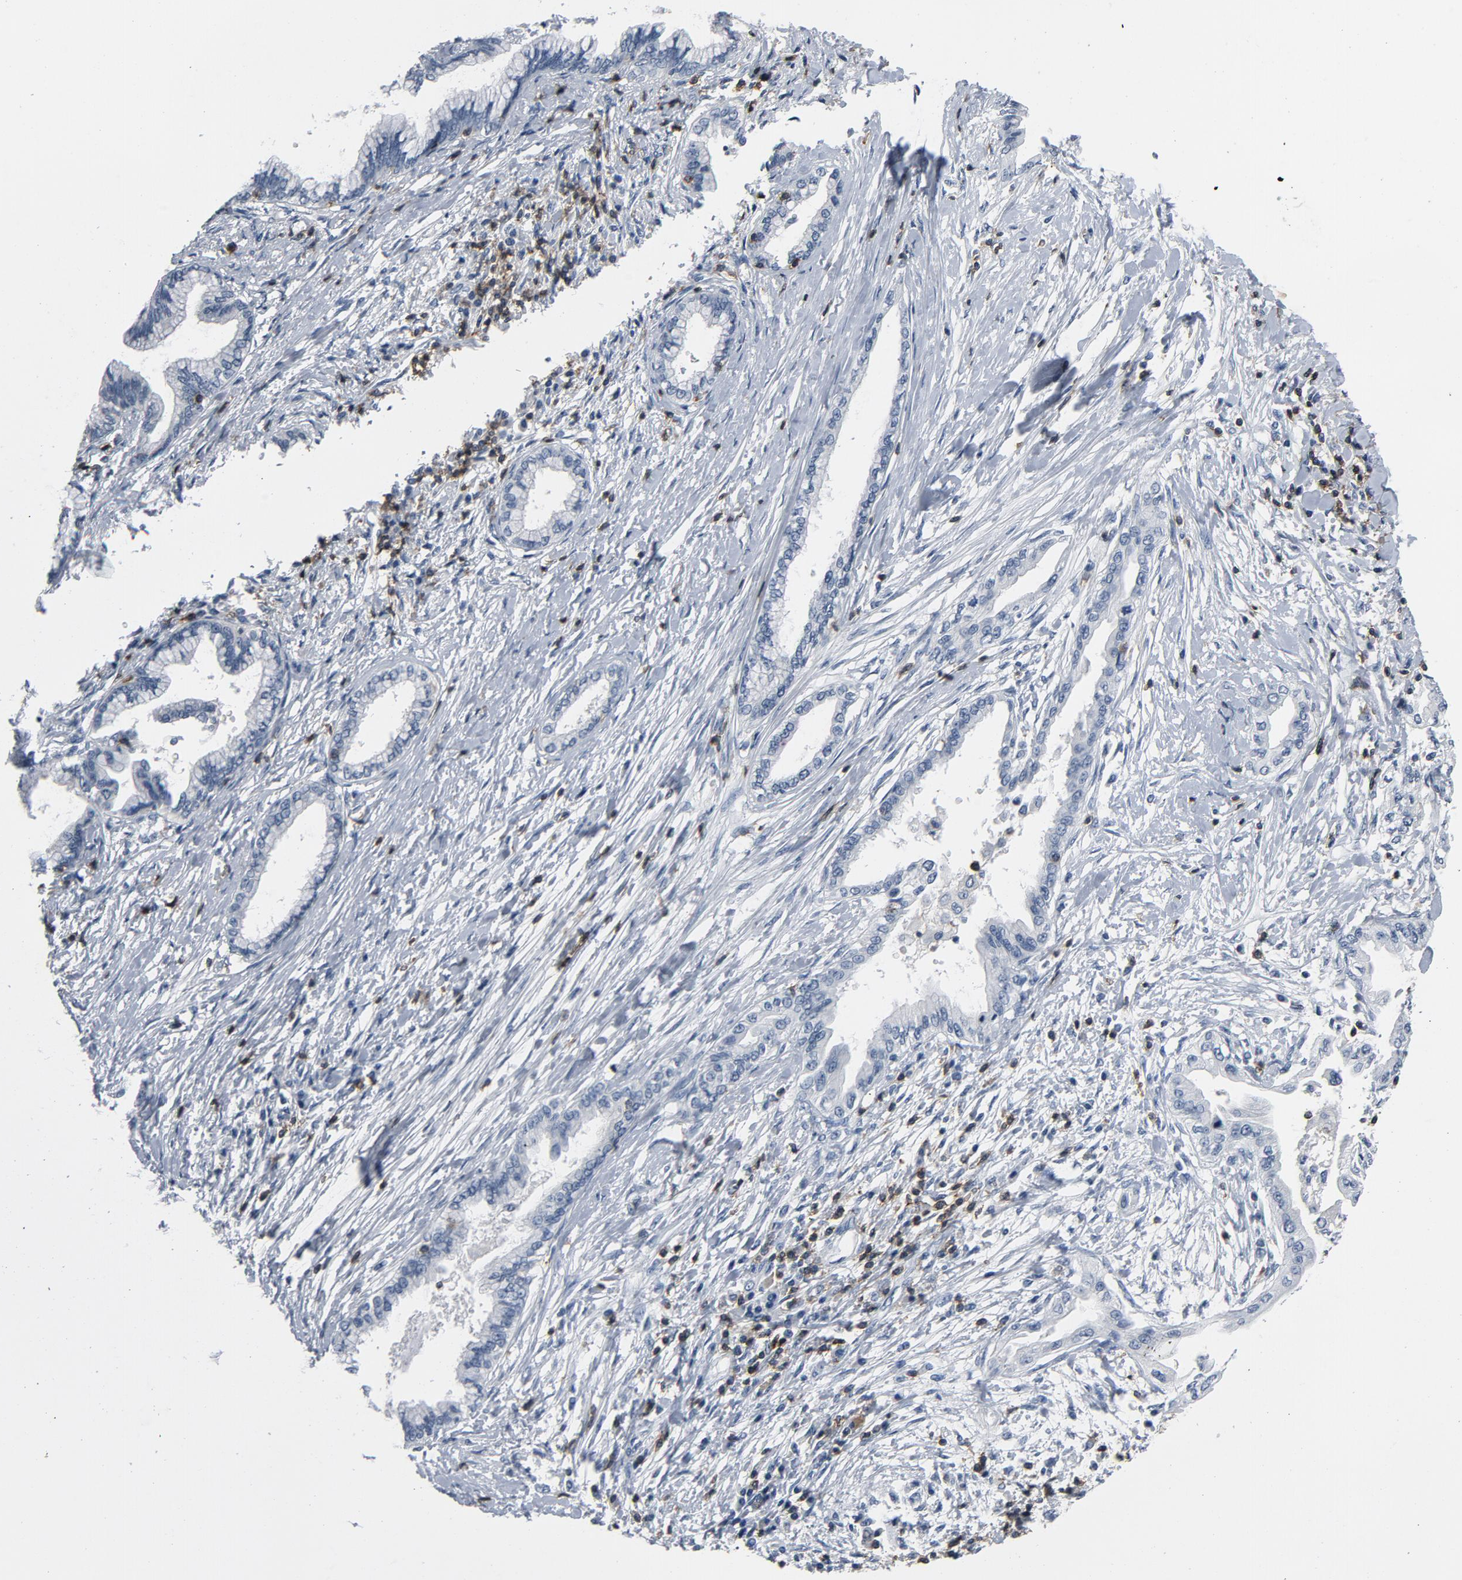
{"staining": {"intensity": "negative", "quantity": "none", "location": "none"}, "tissue": "pancreatic cancer", "cell_type": "Tumor cells", "image_type": "cancer", "snomed": [{"axis": "morphology", "description": "Adenocarcinoma, NOS"}, {"axis": "topography", "description": "Pancreas"}], "caption": "Tumor cells are negative for brown protein staining in adenocarcinoma (pancreatic).", "gene": "LCK", "patient": {"sex": "female", "age": 64}}